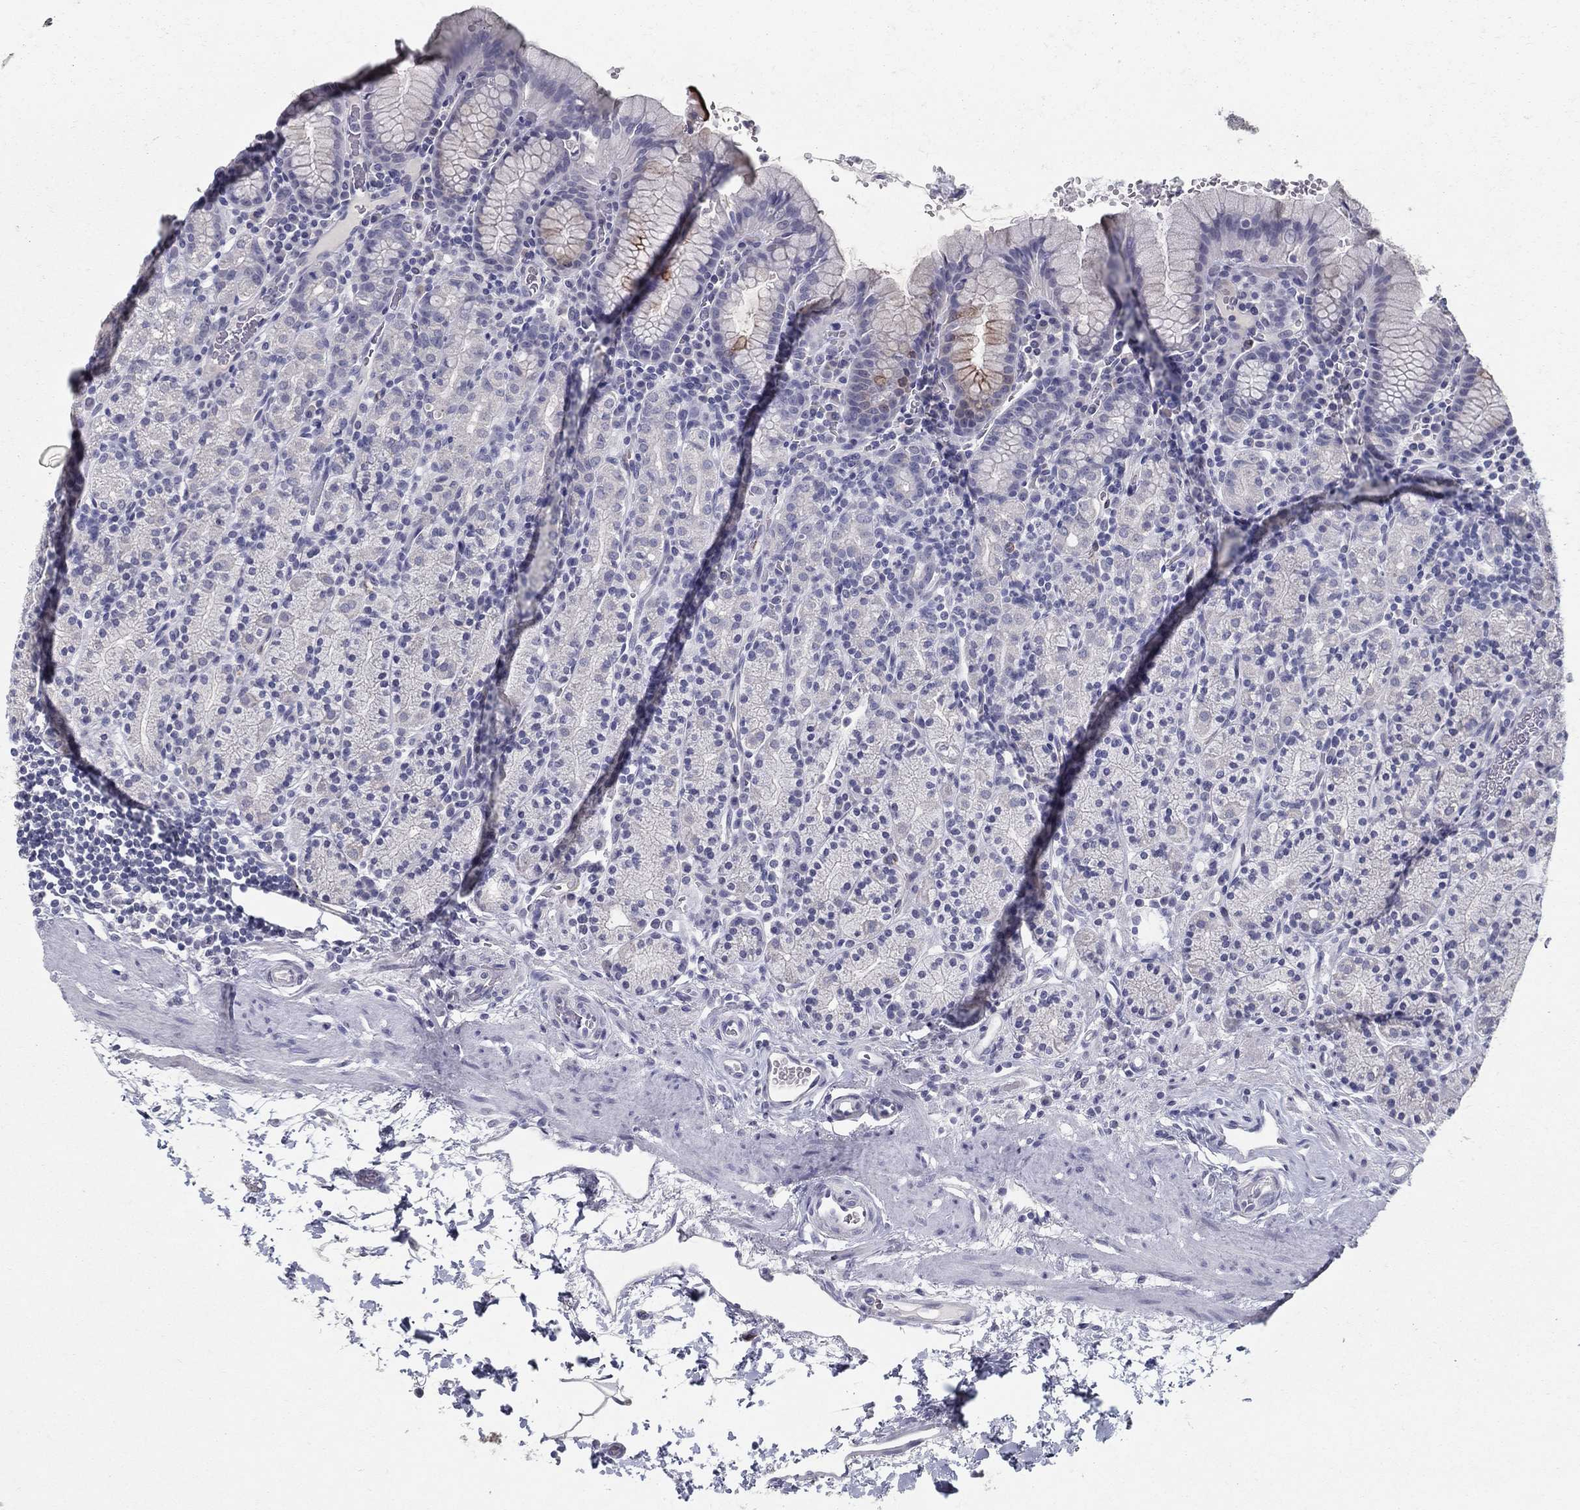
{"staining": {"intensity": "moderate", "quantity": "<25%", "location": "cytoplasmic/membranous"}, "tissue": "stomach", "cell_type": "Glandular cells", "image_type": "normal", "snomed": [{"axis": "morphology", "description": "Normal tissue, NOS"}, {"axis": "topography", "description": "Stomach, upper"}, {"axis": "topography", "description": "Stomach"}], "caption": "High-magnification brightfield microscopy of normal stomach stained with DAB (3,3'-diaminobenzidine) (brown) and counterstained with hematoxylin (blue). glandular cells exhibit moderate cytoplasmic/membranous positivity is present in about<25% of cells.", "gene": "ACE2", "patient": {"sex": "male", "age": 62}}